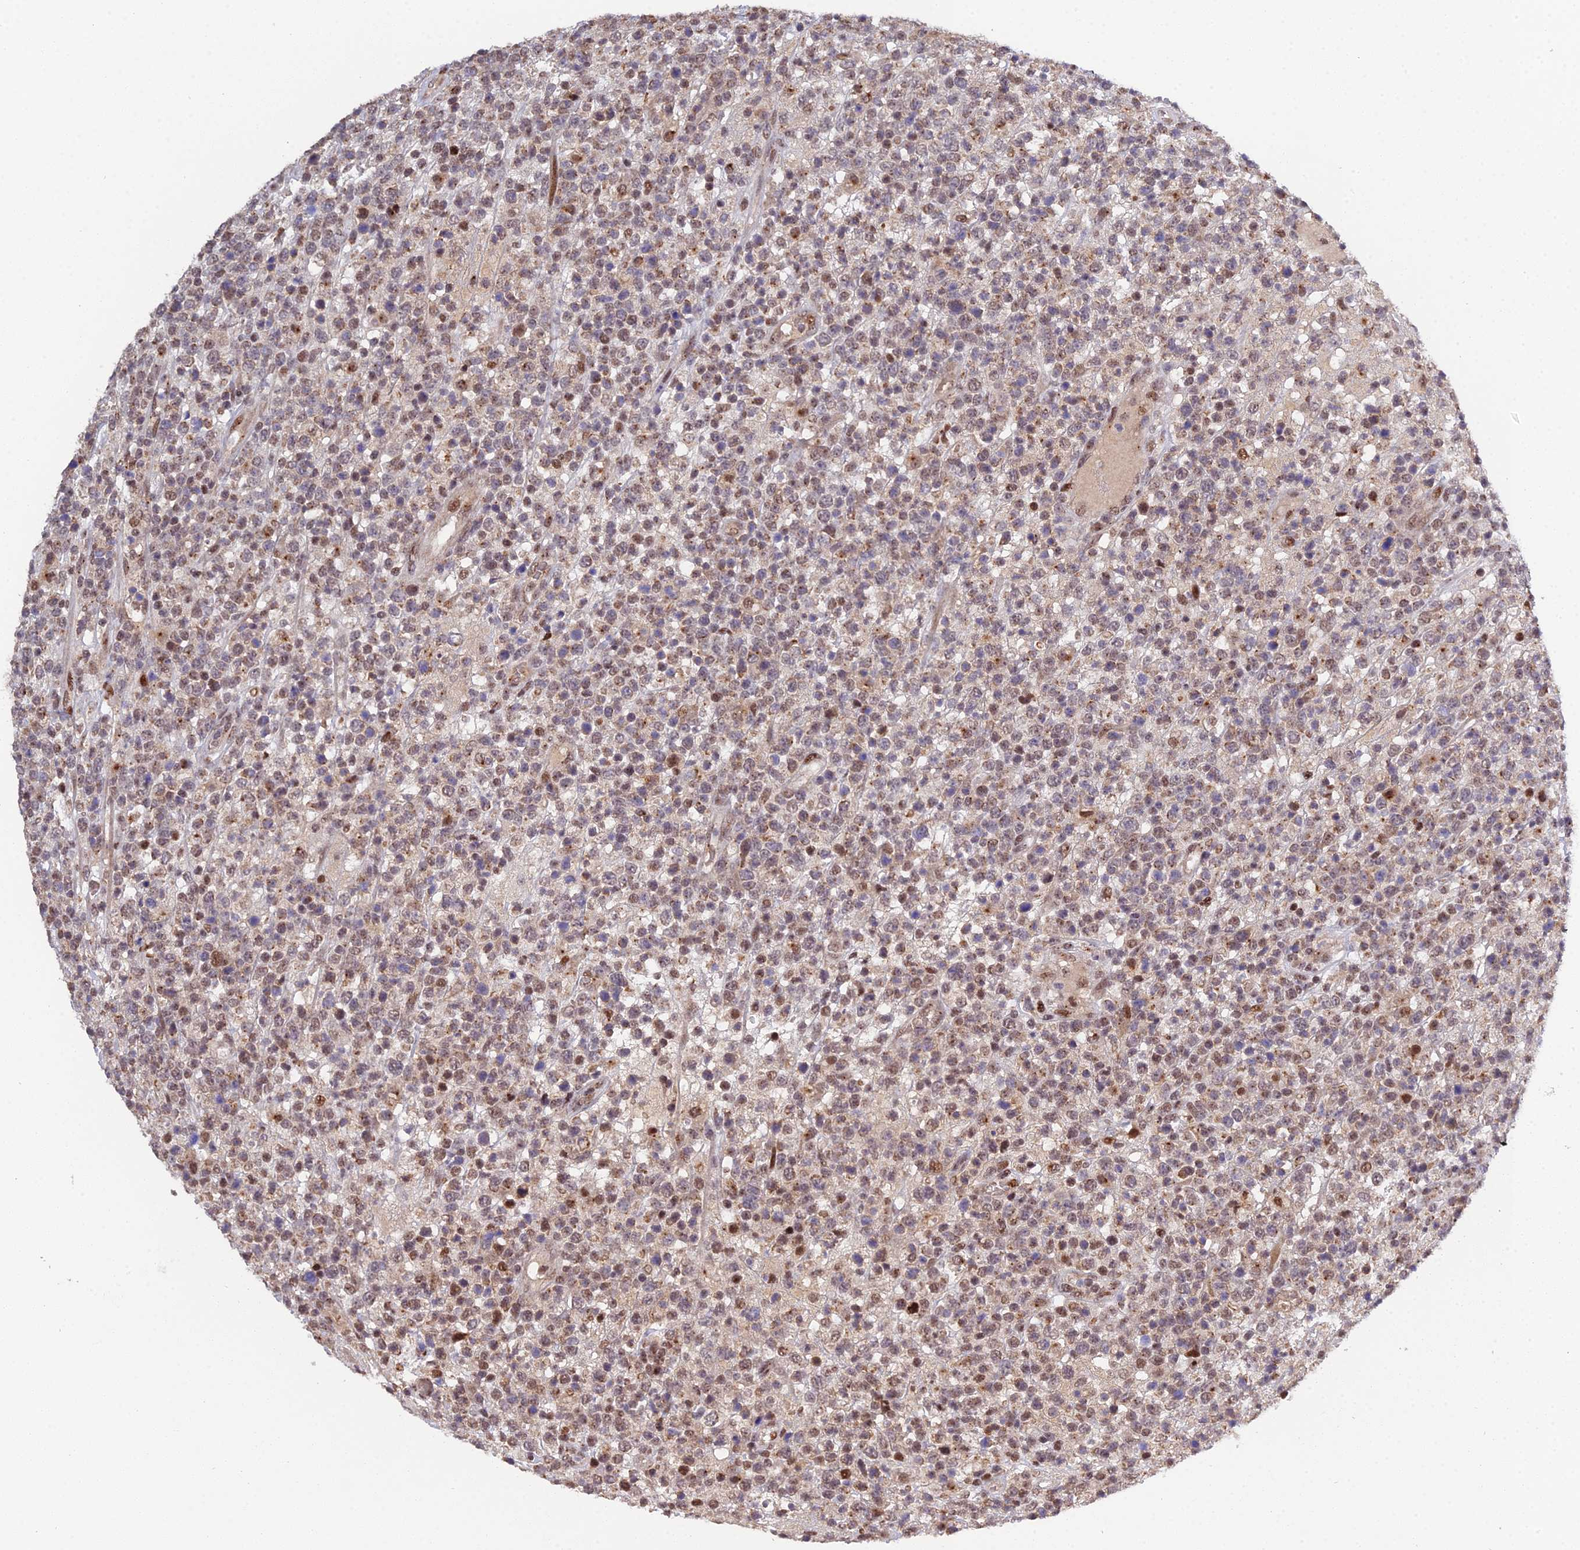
{"staining": {"intensity": "moderate", "quantity": "25%-75%", "location": "nuclear"}, "tissue": "lymphoma", "cell_type": "Tumor cells", "image_type": "cancer", "snomed": [{"axis": "morphology", "description": "Malignant lymphoma, non-Hodgkin's type, High grade"}, {"axis": "topography", "description": "Colon"}], "caption": "Protein staining exhibits moderate nuclear positivity in approximately 25%-75% of tumor cells in lymphoma.", "gene": "ARL2", "patient": {"sex": "female", "age": 53}}